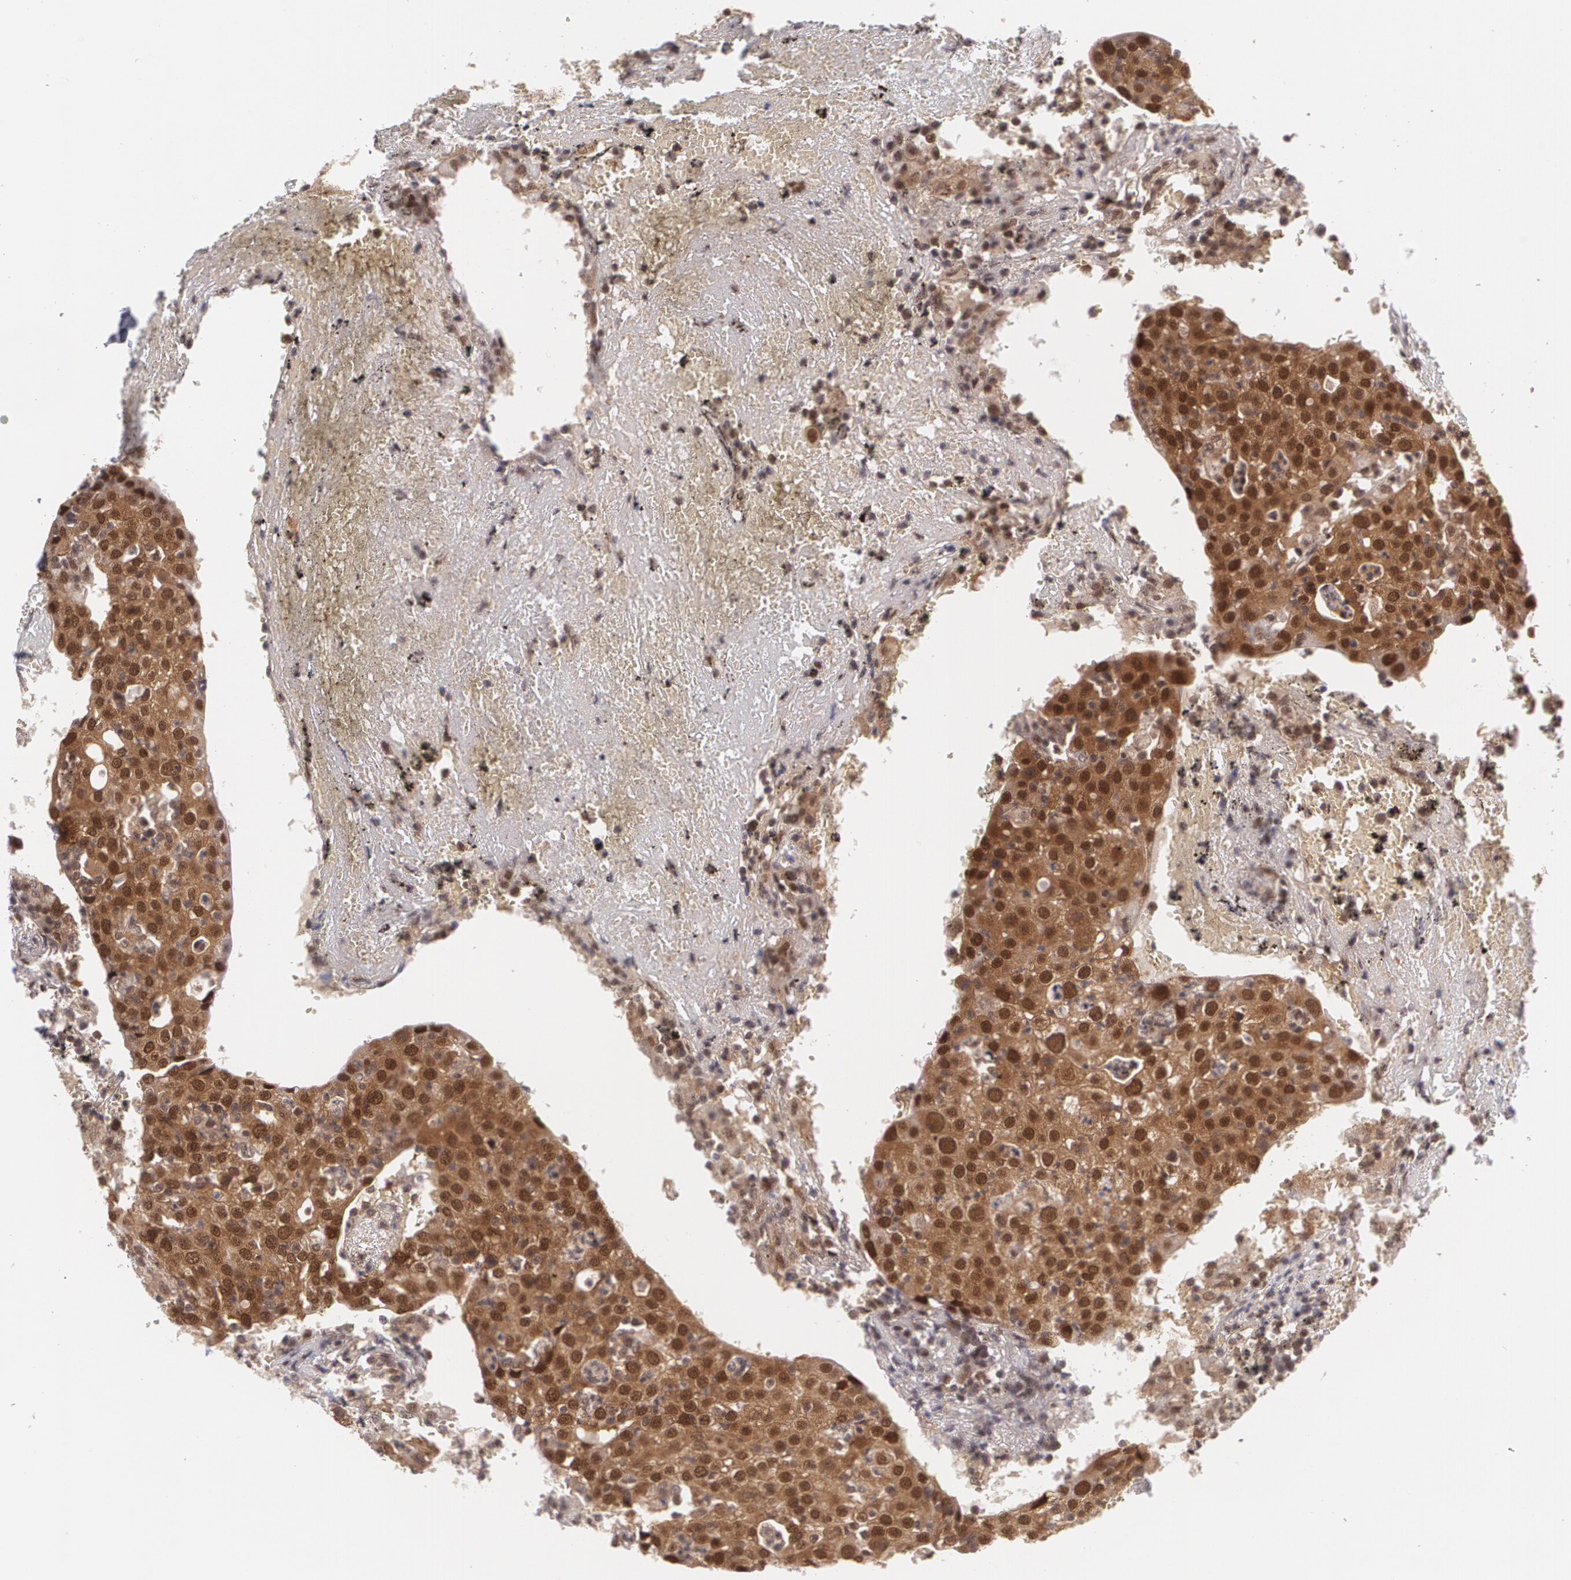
{"staining": {"intensity": "moderate", "quantity": "25%-75%", "location": "cytoplasmic/membranous,nuclear"}, "tissue": "head and neck cancer", "cell_type": "Tumor cells", "image_type": "cancer", "snomed": [{"axis": "morphology", "description": "Adenocarcinoma, NOS"}, {"axis": "topography", "description": "Salivary gland"}, {"axis": "topography", "description": "Head-Neck"}], "caption": "DAB immunohistochemical staining of head and neck adenocarcinoma reveals moderate cytoplasmic/membranous and nuclear protein positivity in approximately 25%-75% of tumor cells.", "gene": "CUL2", "patient": {"sex": "female", "age": 65}}